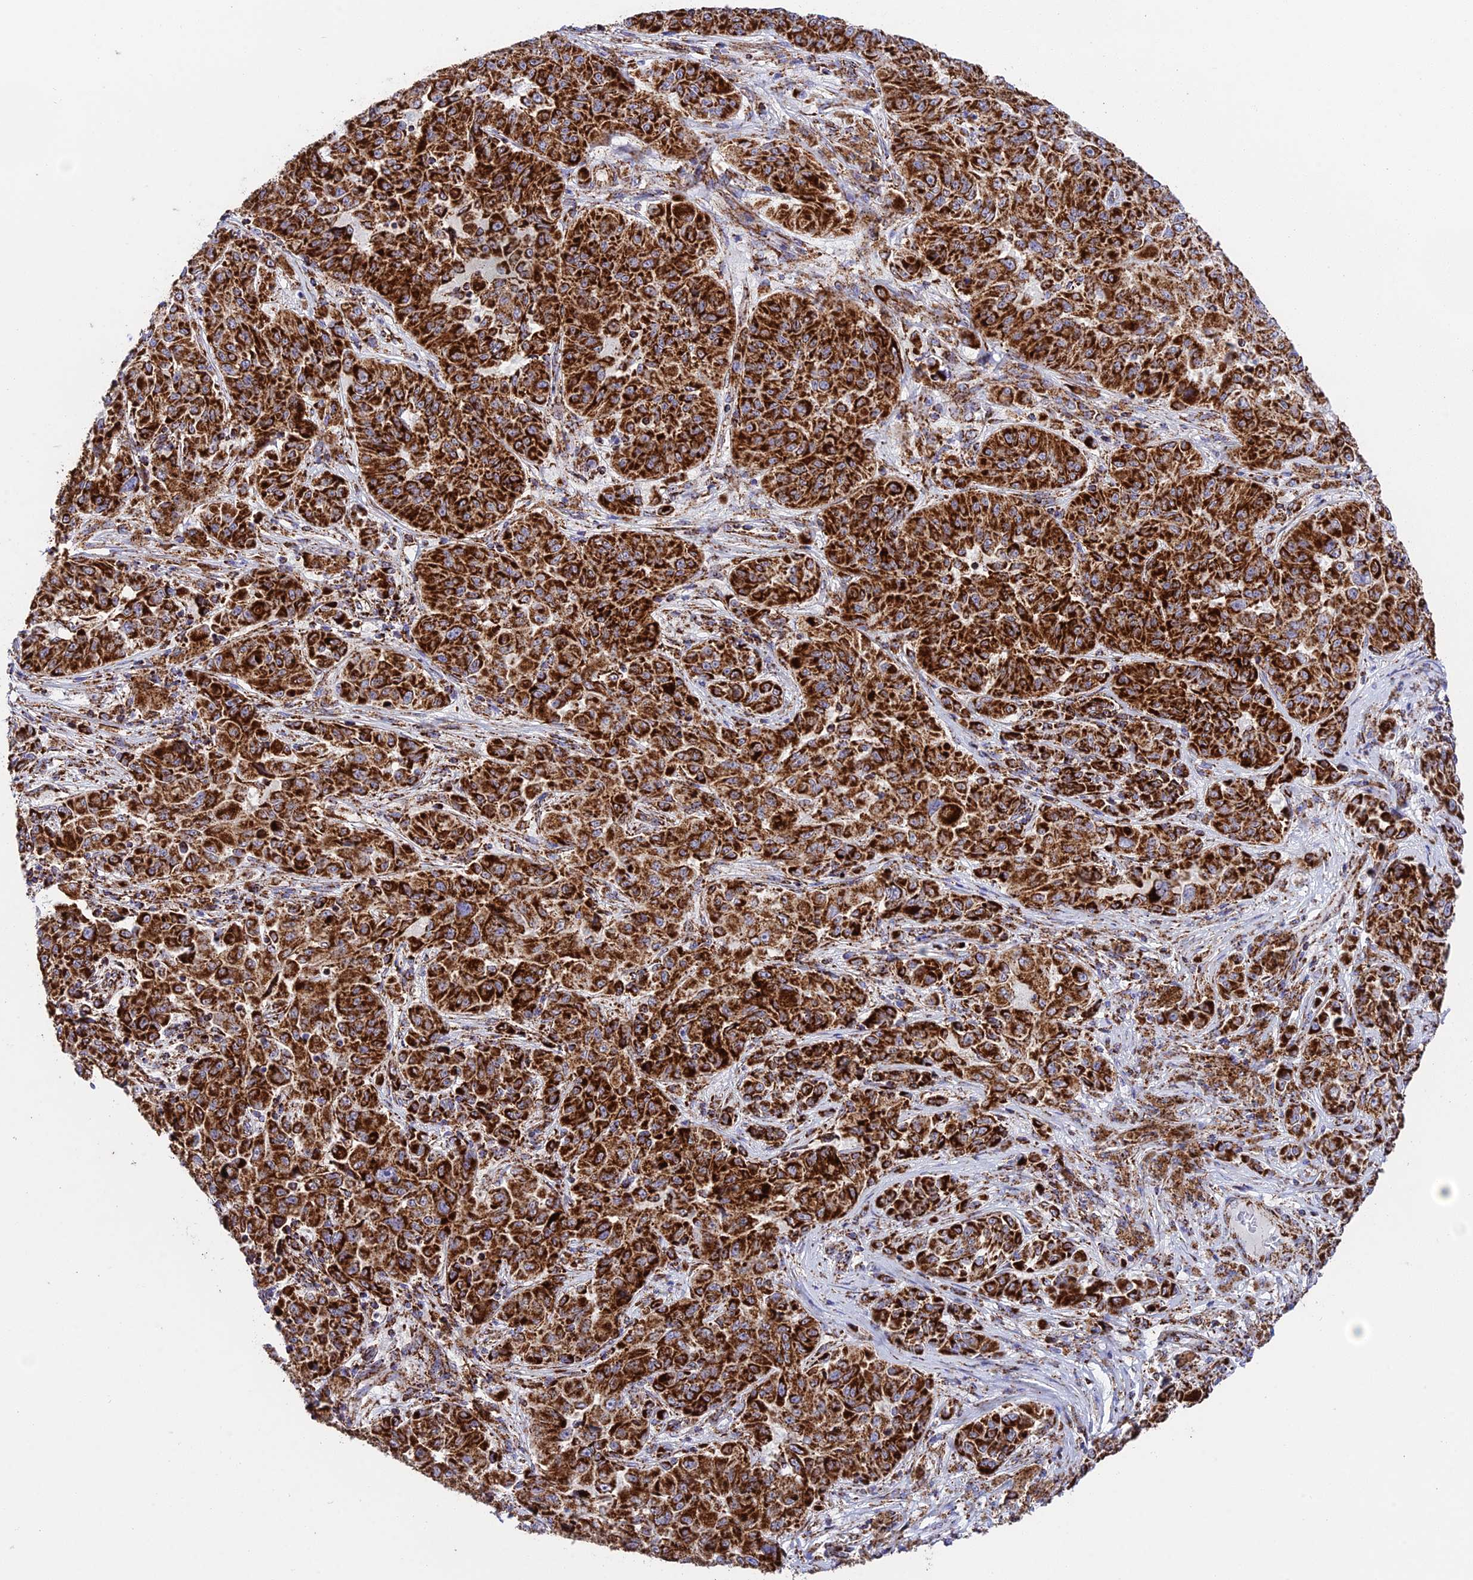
{"staining": {"intensity": "strong", "quantity": ">75%", "location": "cytoplasmic/membranous"}, "tissue": "melanoma", "cell_type": "Tumor cells", "image_type": "cancer", "snomed": [{"axis": "morphology", "description": "Malignant melanoma, NOS"}, {"axis": "topography", "description": "Skin"}], "caption": "Strong cytoplasmic/membranous expression for a protein is appreciated in approximately >75% of tumor cells of malignant melanoma using IHC.", "gene": "CHCHD3", "patient": {"sex": "male", "age": 53}}